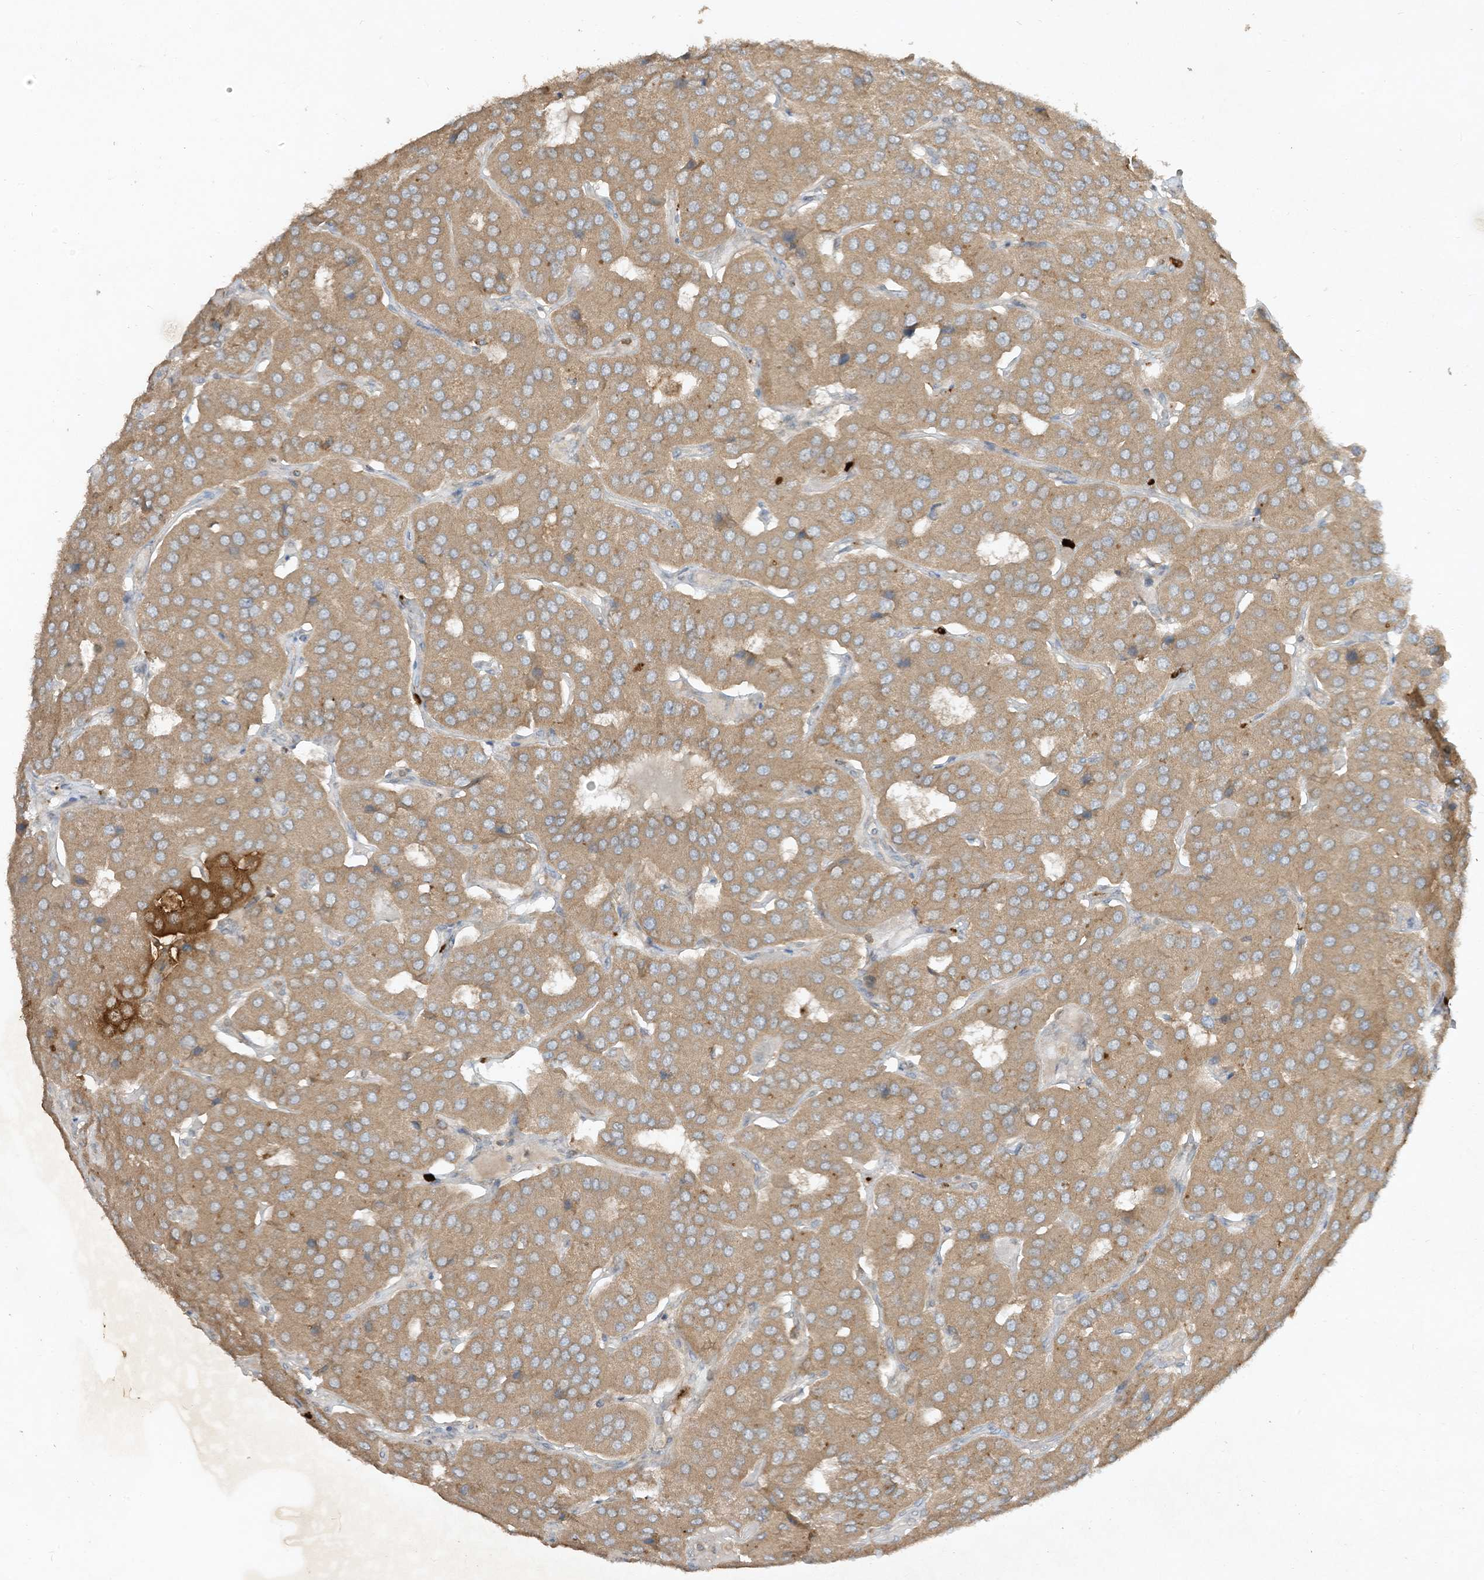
{"staining": {"intensity": "moderate", "quantity": ">75%", "location": "cytoplasmic/membranous"}, "tissue": "parathyroid gland", "cell_type": "Glandular cells", "image_type": "normal", "snomed": [{"axis": "morphology", "description": "Normal tissue, NOS"}, {"axis": "morphology", "description": "Adenoma, NOS"}, {"axis": "topography", "description": "Parathyroid gland"}], "caption": "An immunohistochemistry (IHC) photomicrograph of unremarkable tissue is shown. Protein staining in brown shows moderate cytoplasmic/membranous positivity in parathyroid gland within glandular cells. (Brightfield microscopy of DAB IHC at high magnification).", "gene": "LDAH", "patient": {"sex": "female", "age": 86}}